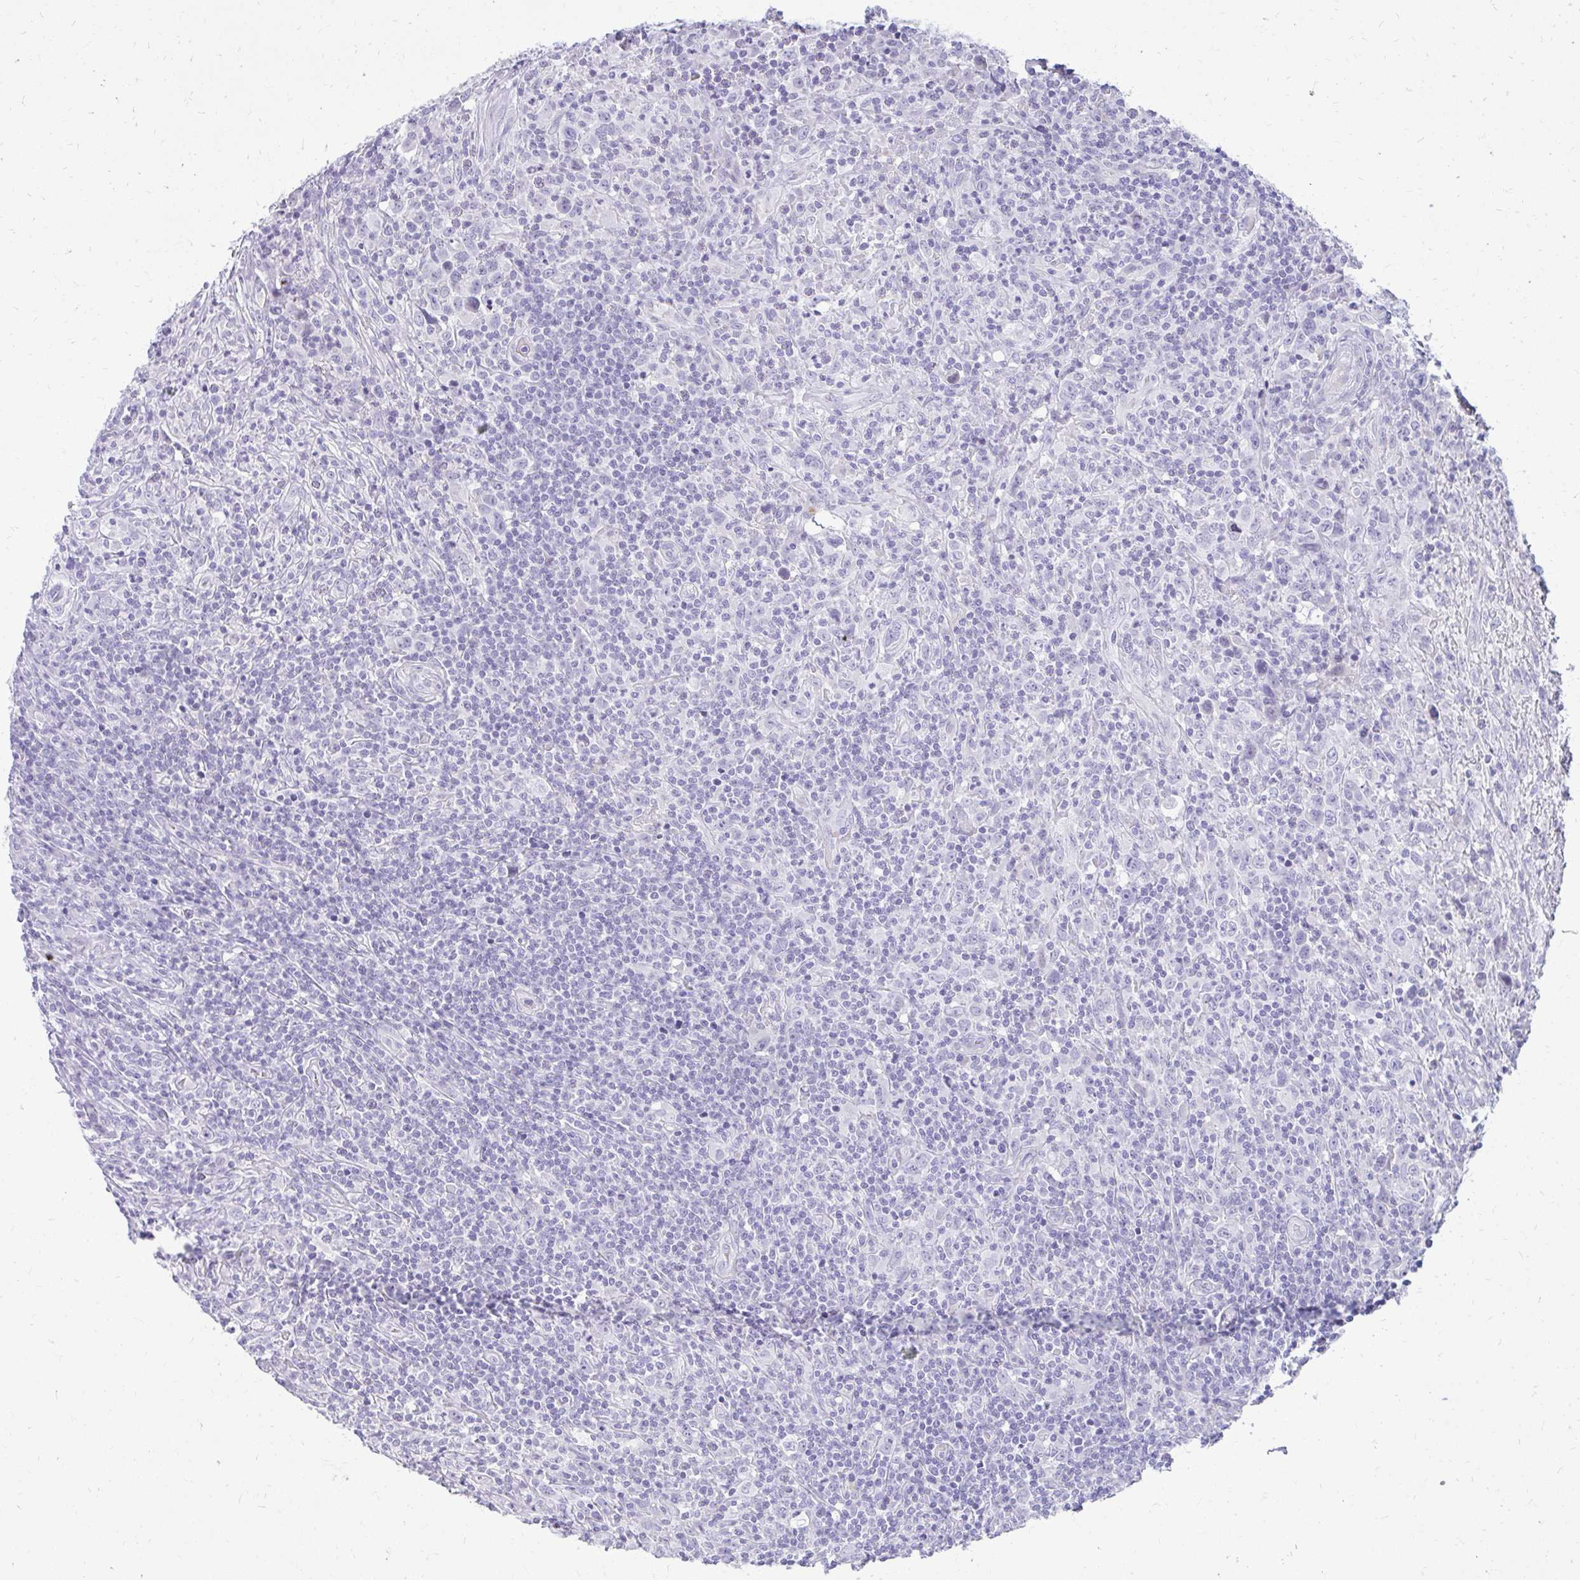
{"staining": {"intensity": "negative", "quantity": "none", "location": "none"}, "tissue": "lymphoma", "cell_type": "Tumor cells", "image_type": "cancer", "snomed": [{"axis": "morphology", "description": "Hodgkin's disease, NOS"}, {"axis": "topography", "description": "Lymph node"}], "caption": "Hodgkin's disease was stained to show a protein in brown. There is no significant positivity in tumor cells.", "gene": "PRAP1", "patient": {"sex": "female", "age": 18}}